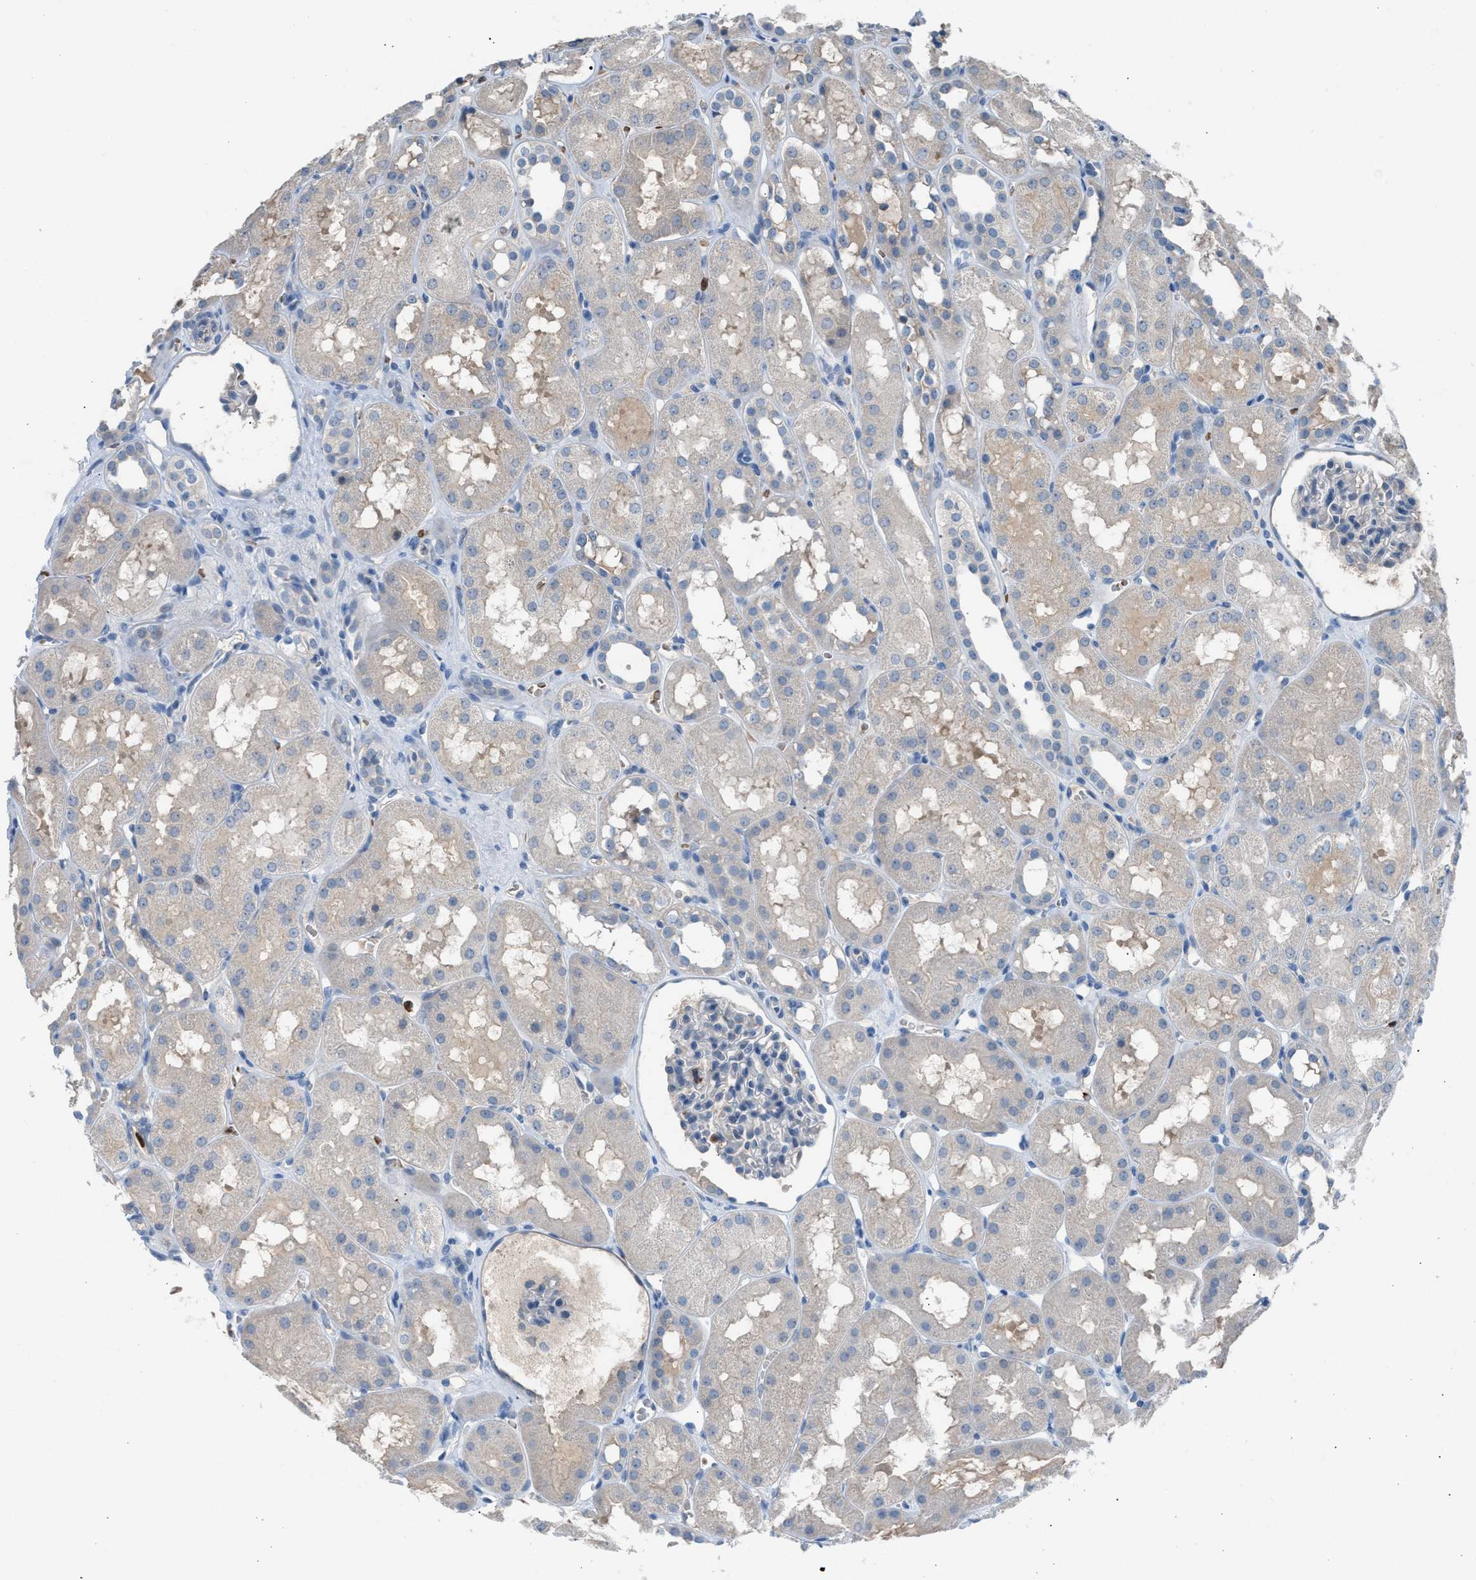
{"staining": {"intensity": "negative", "quantity": "none", "location": "none"}, "tissue": "kidney", "cell_type": "Cells in glomeruli", "image_type": "normal", "snomed": [{"axis": "morphology", "description": "Normal tissue, NOS"}, {"axis": "topography", "description": "Kidney"}, {"axis": "topography", "description": "Urinary bladder"}], "caption": "This is an immunohistochemistry (IHC) photomicrograph of benign kidney. There is no expression in cells in glomeruli.", "gene": "CFAP77", "patient": {"sex": "male", "age": 16}}